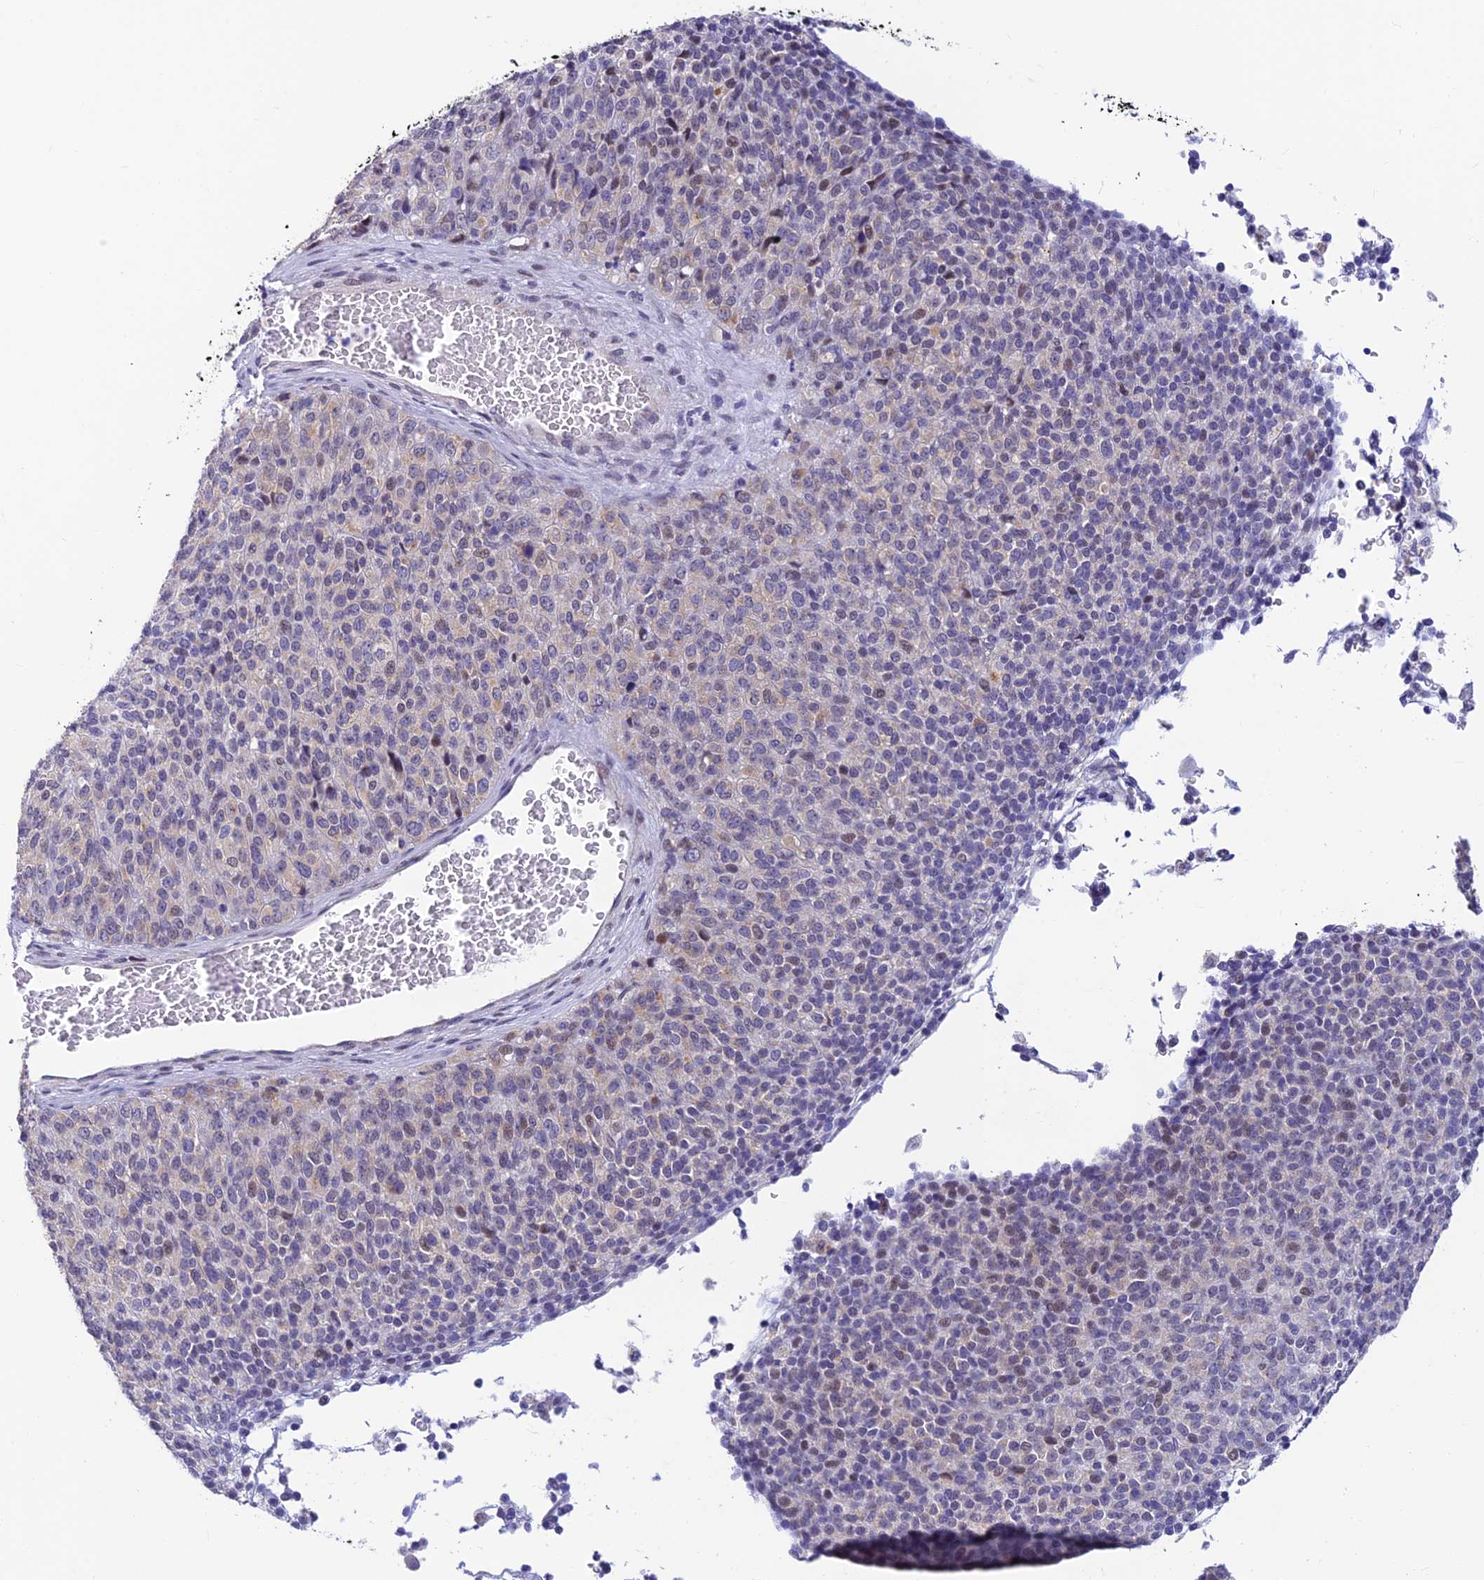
{"staining": {"intensity": "weak", "quantity": "<25%", "location": "nuclear"}, "tissue": "melanoma", "cell_type": "Tumor cells", "image_type": "cancer", "snomed": [{"axis": "morphology", "description": "Malignant melanoma, Metastatic site"}, {"axis": "topography", "description": "Brain"}], "caption": "Protein analysis of melanoma reveals no significant expression in tumor cells.", "gene": "INKA1", "patient": {"sex": "female", "age": 56}}